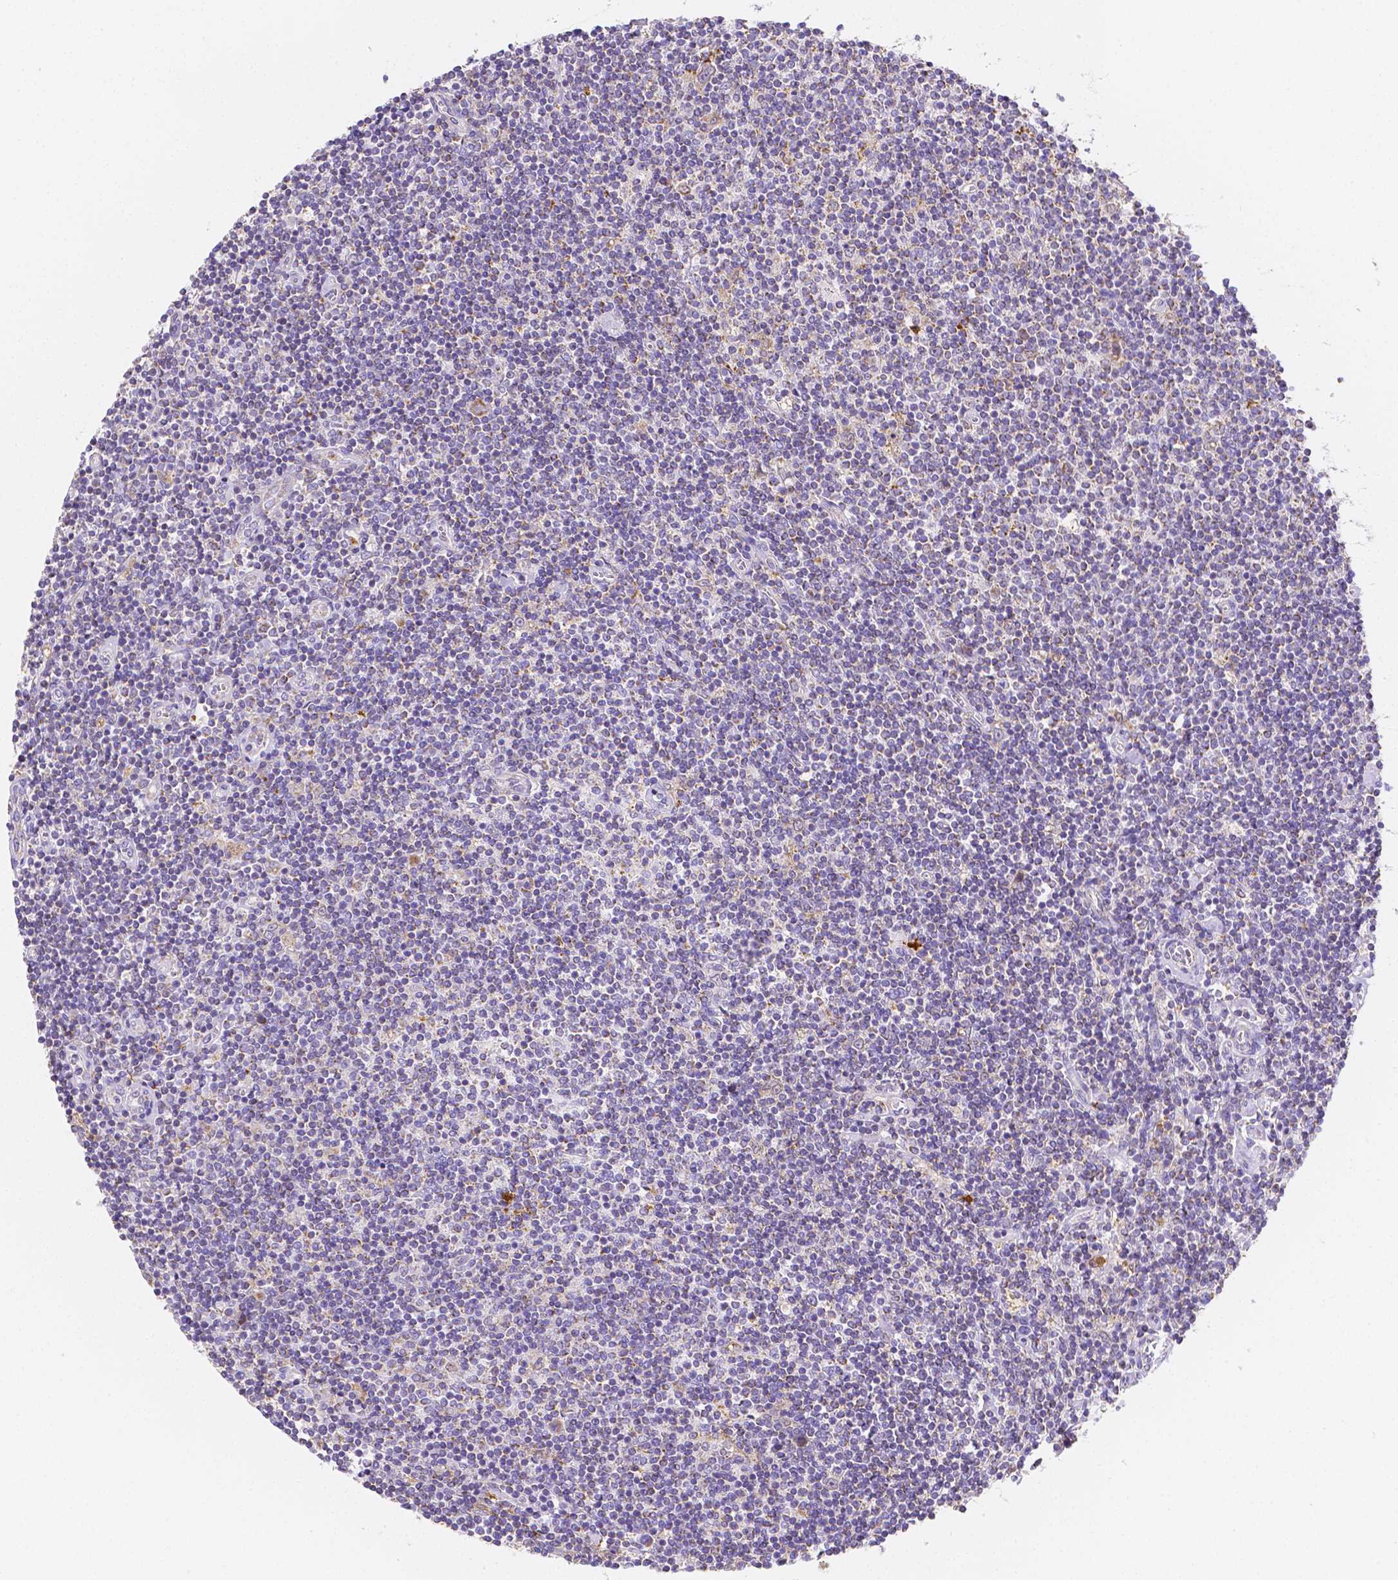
{"staining": {"intensity": "moderate", "quantity": "25%-75%", "location": "cytoplasmic/membranous"}, "tissue": "lymphoma", "cell_type": "Tumor cells", "image_type": "cancer", "snomed": [{"axis": "morphology", "description": "Hodgkin's disease, NOS"}, {"axis": "topography", "description": "Lymph node"}], "caption": "Hodgkin's disease tissue reveals moderate cytoplasmic/membranous expression in about 25%-75% of tumor cells The staining was performed using DAB (3,3'-diaminobenzidine), with brown indicating positive protein expression. Nuclei are stained blue with hematoxylin.", "gene": "SGTB", "patient": {"sex": "male", "age": 40}}